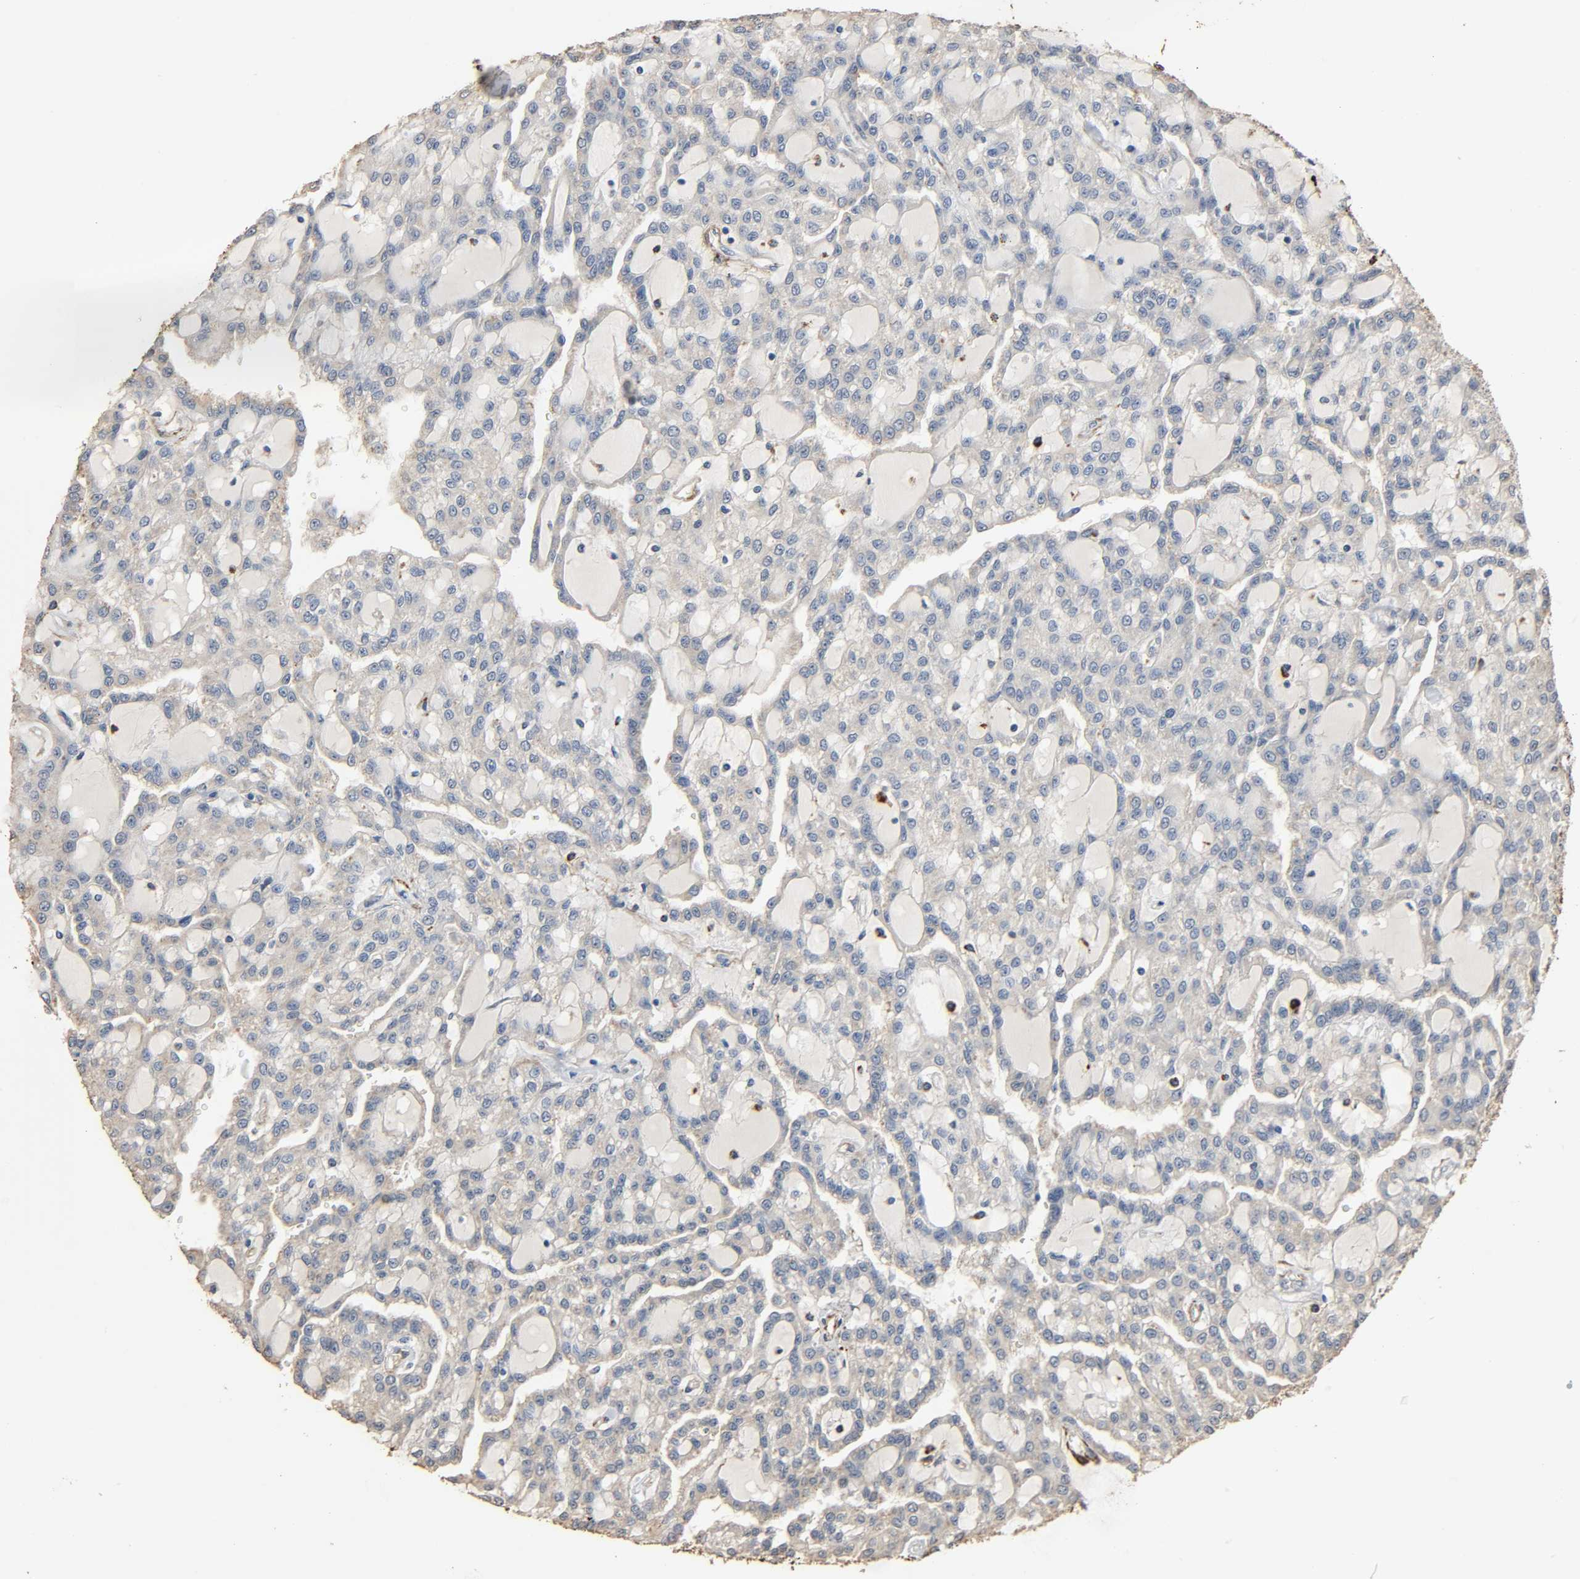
{"staining": {"intensity": "weak", "quantity": ">75%", "location": "cytoplasmic/membranous"}, "tissue": "renal cancer", "cell_type": "Tumor cells", "image_type": "cancer", "snomed": [{"axis": "morphology", "description": "Adenocarcinoma, NOS"}, {"axis": "topography", "description": "Kidney"}], "caption": "DAB immunohistochemical staining of renal cancer displays weak cytoplasmic/membranous protein expression in approximately >75% of tumor cells.", "gene": "GSTA3", "patient": {"sex": "male", "age": 63}}